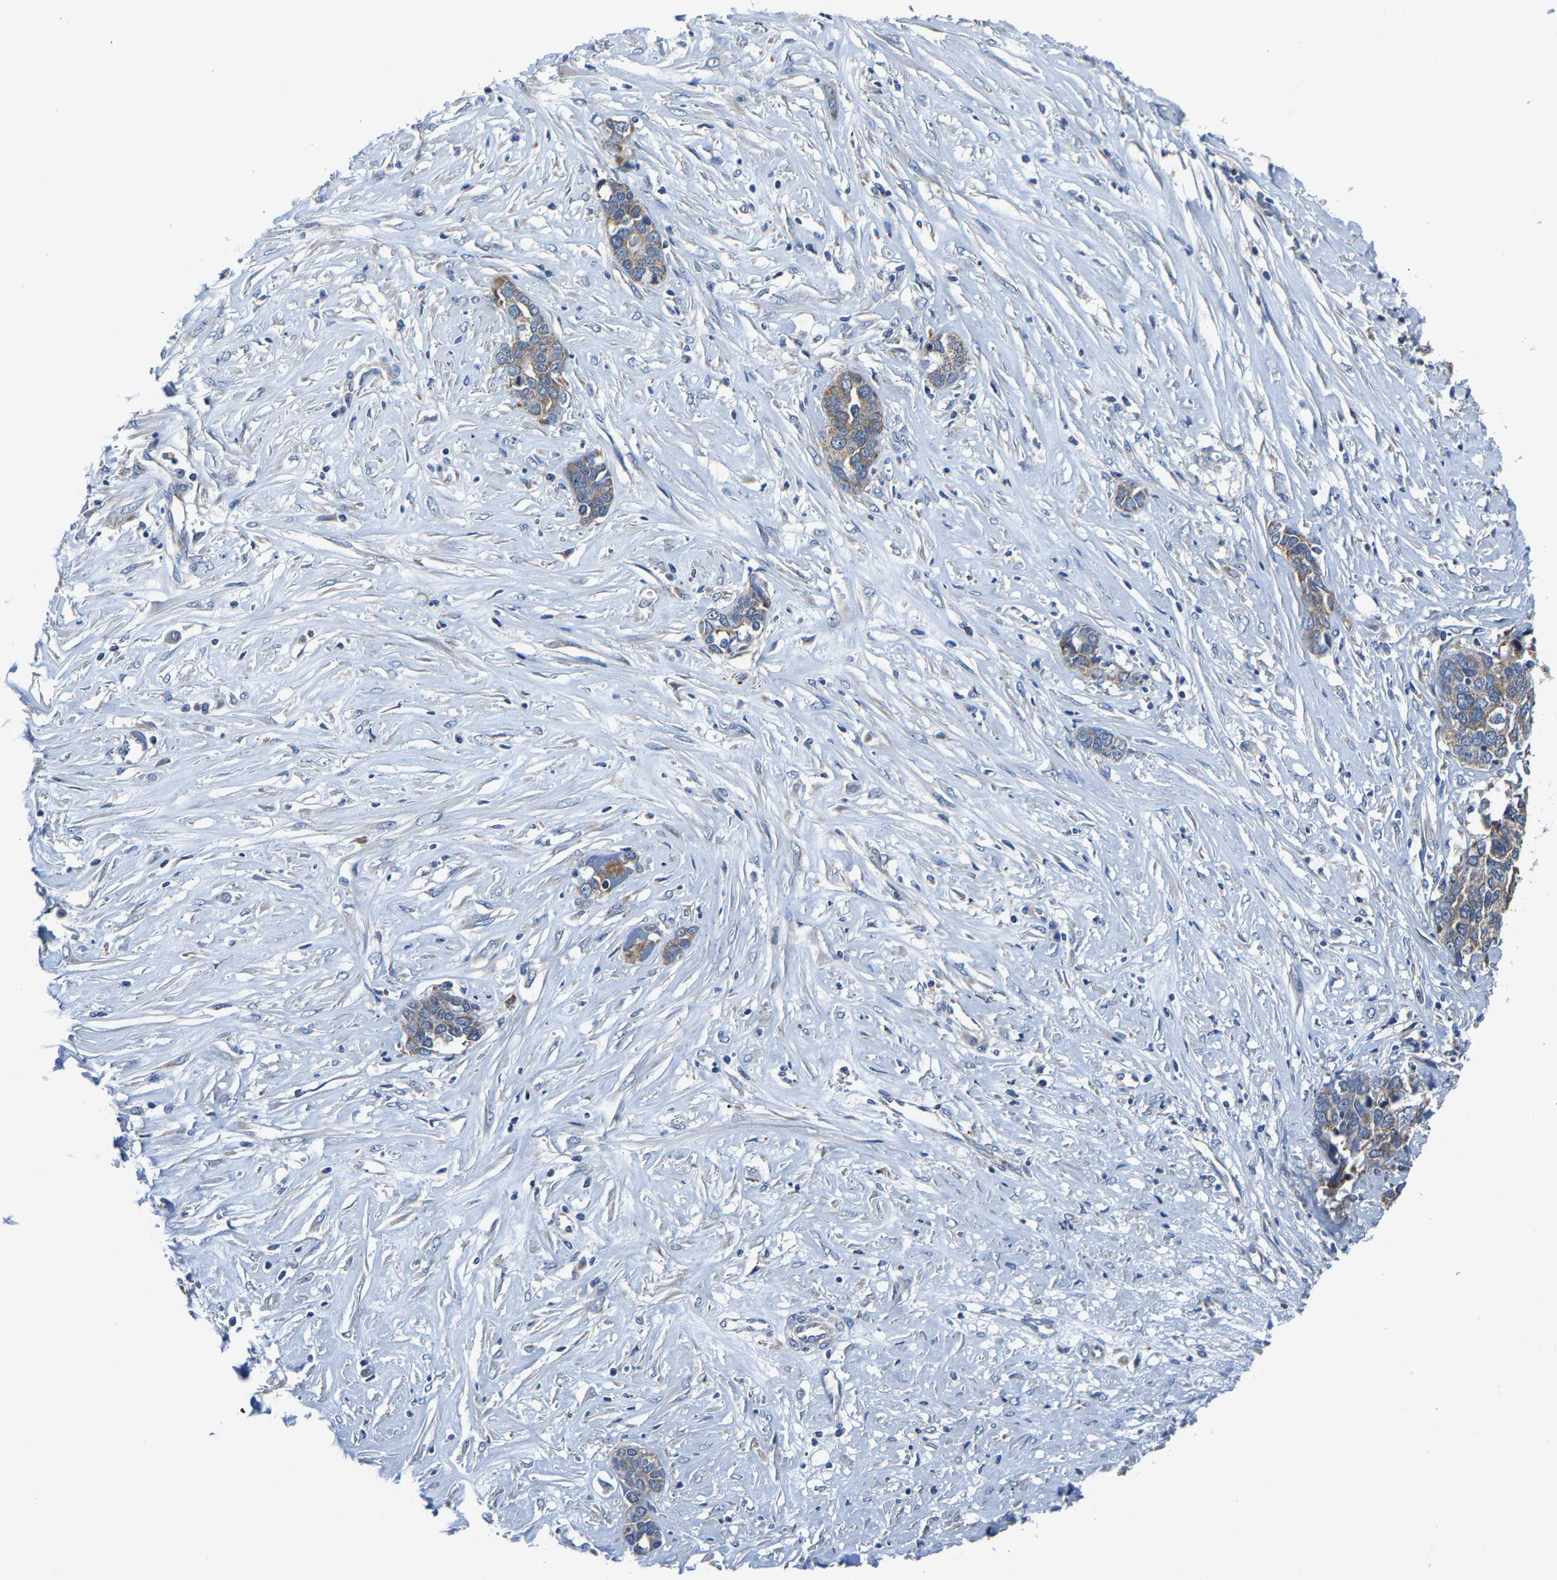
{"staining": {"intensity": "moderate", "quantity": ">75%", "location": "cytoplasmic/membranous"}, "tissue": "ovarian cancer", "cell_type": "Tumor cells", "image_type": "cancer", "snomed": [{"axis": "morphology", "description": "Cystadenocarcinoma, serous, NOS"}, {"axis": "topography", "description": "Ovary"}], "caption": "Immunohistochemical staining of ovarian cancer exhibits moderate cytoplasmic/membranous protein staining in approximately >75% of tumor cells.", "gene": "AGK", "patient": {"sex": "female", "age": 44}}